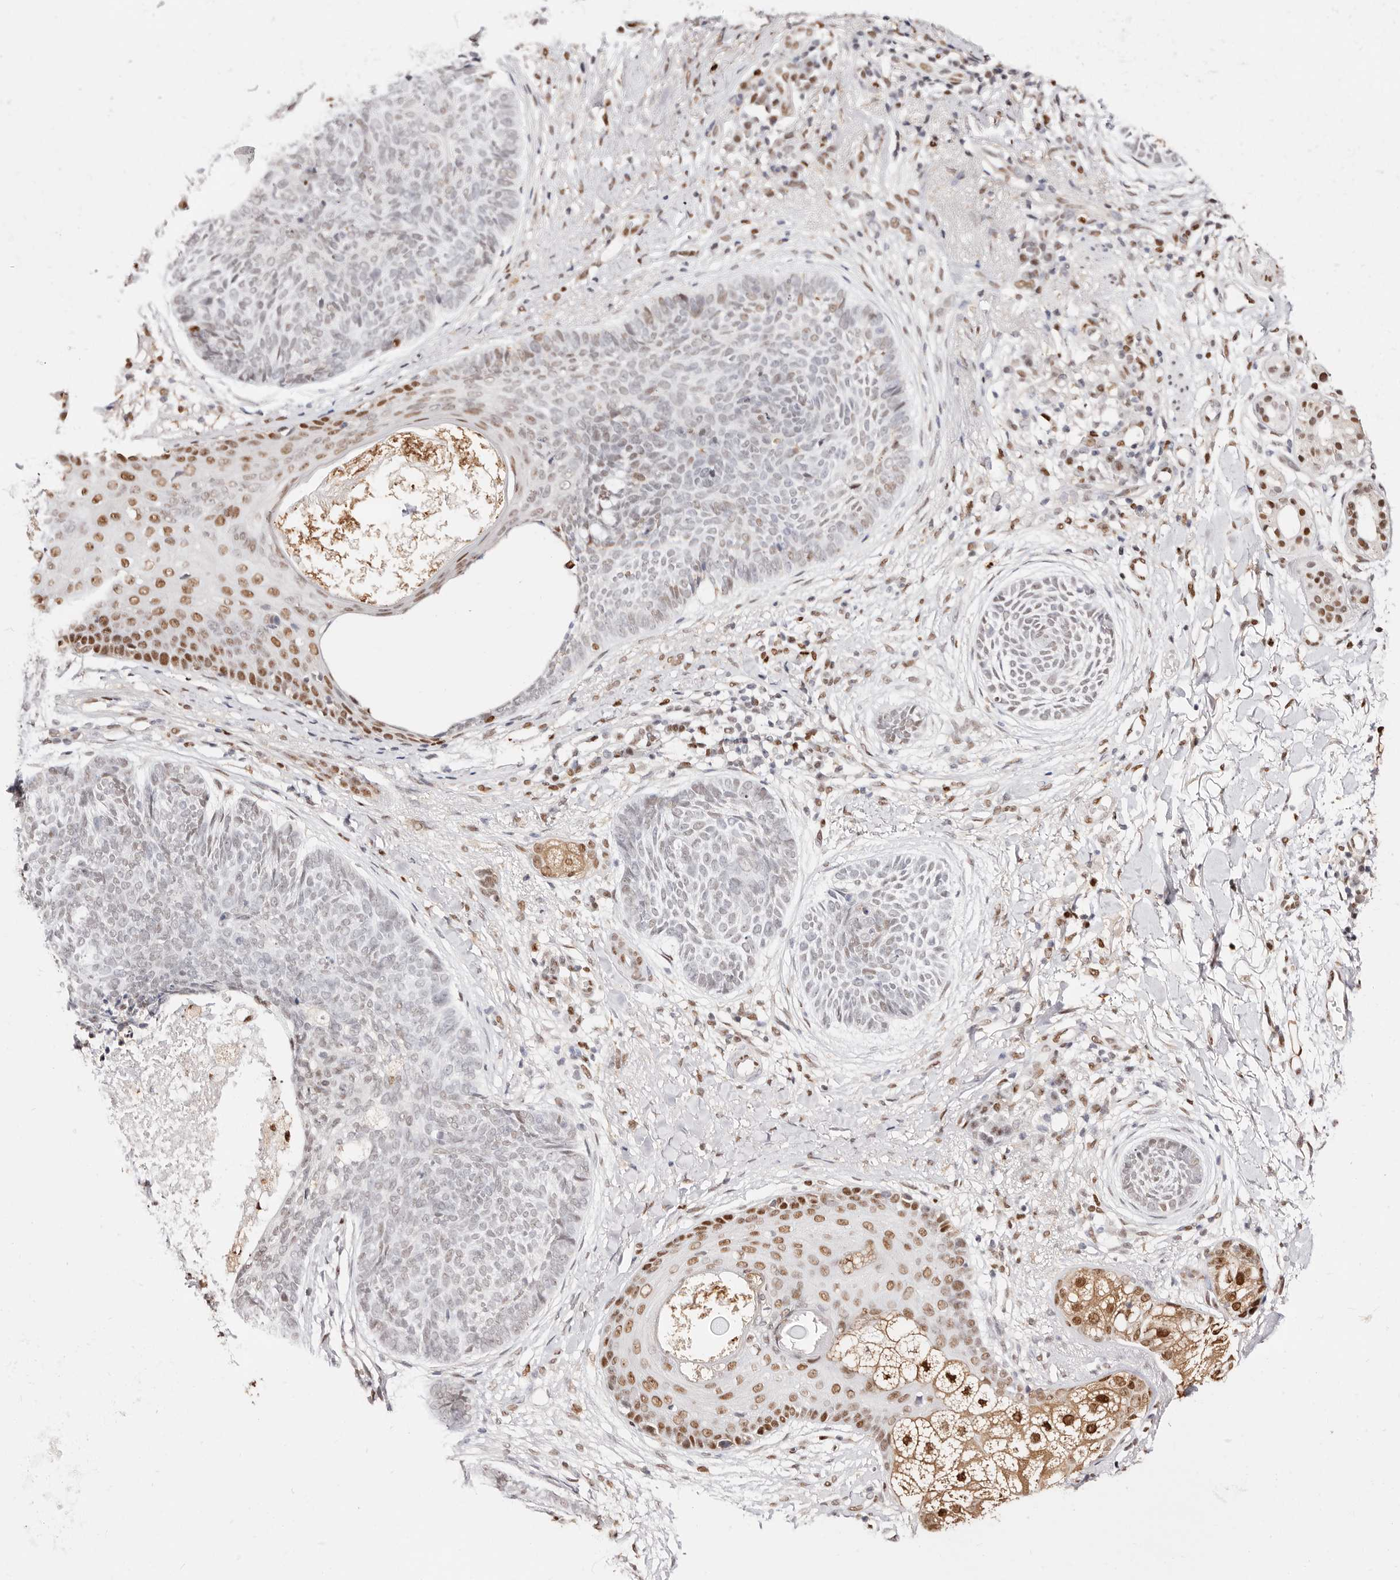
{"staining": {"intensity": "weak", "quantity": "<25%", "location": "nuclear"}, "tissue": "skin cancer", "cell_type": "Tumor cells", "image_type": "cancer", "snomed": [{"axis": "morphology", "description": "Basal cell carcinoma"}, {"axis": "topography", "description": "Skin"}], "caption": "Tumor cells are negative for protein expression in human skin cancer. Nuclei are stained in blue.", "gene": "TKT", "patient": {"sex": "male", "age": 85}}